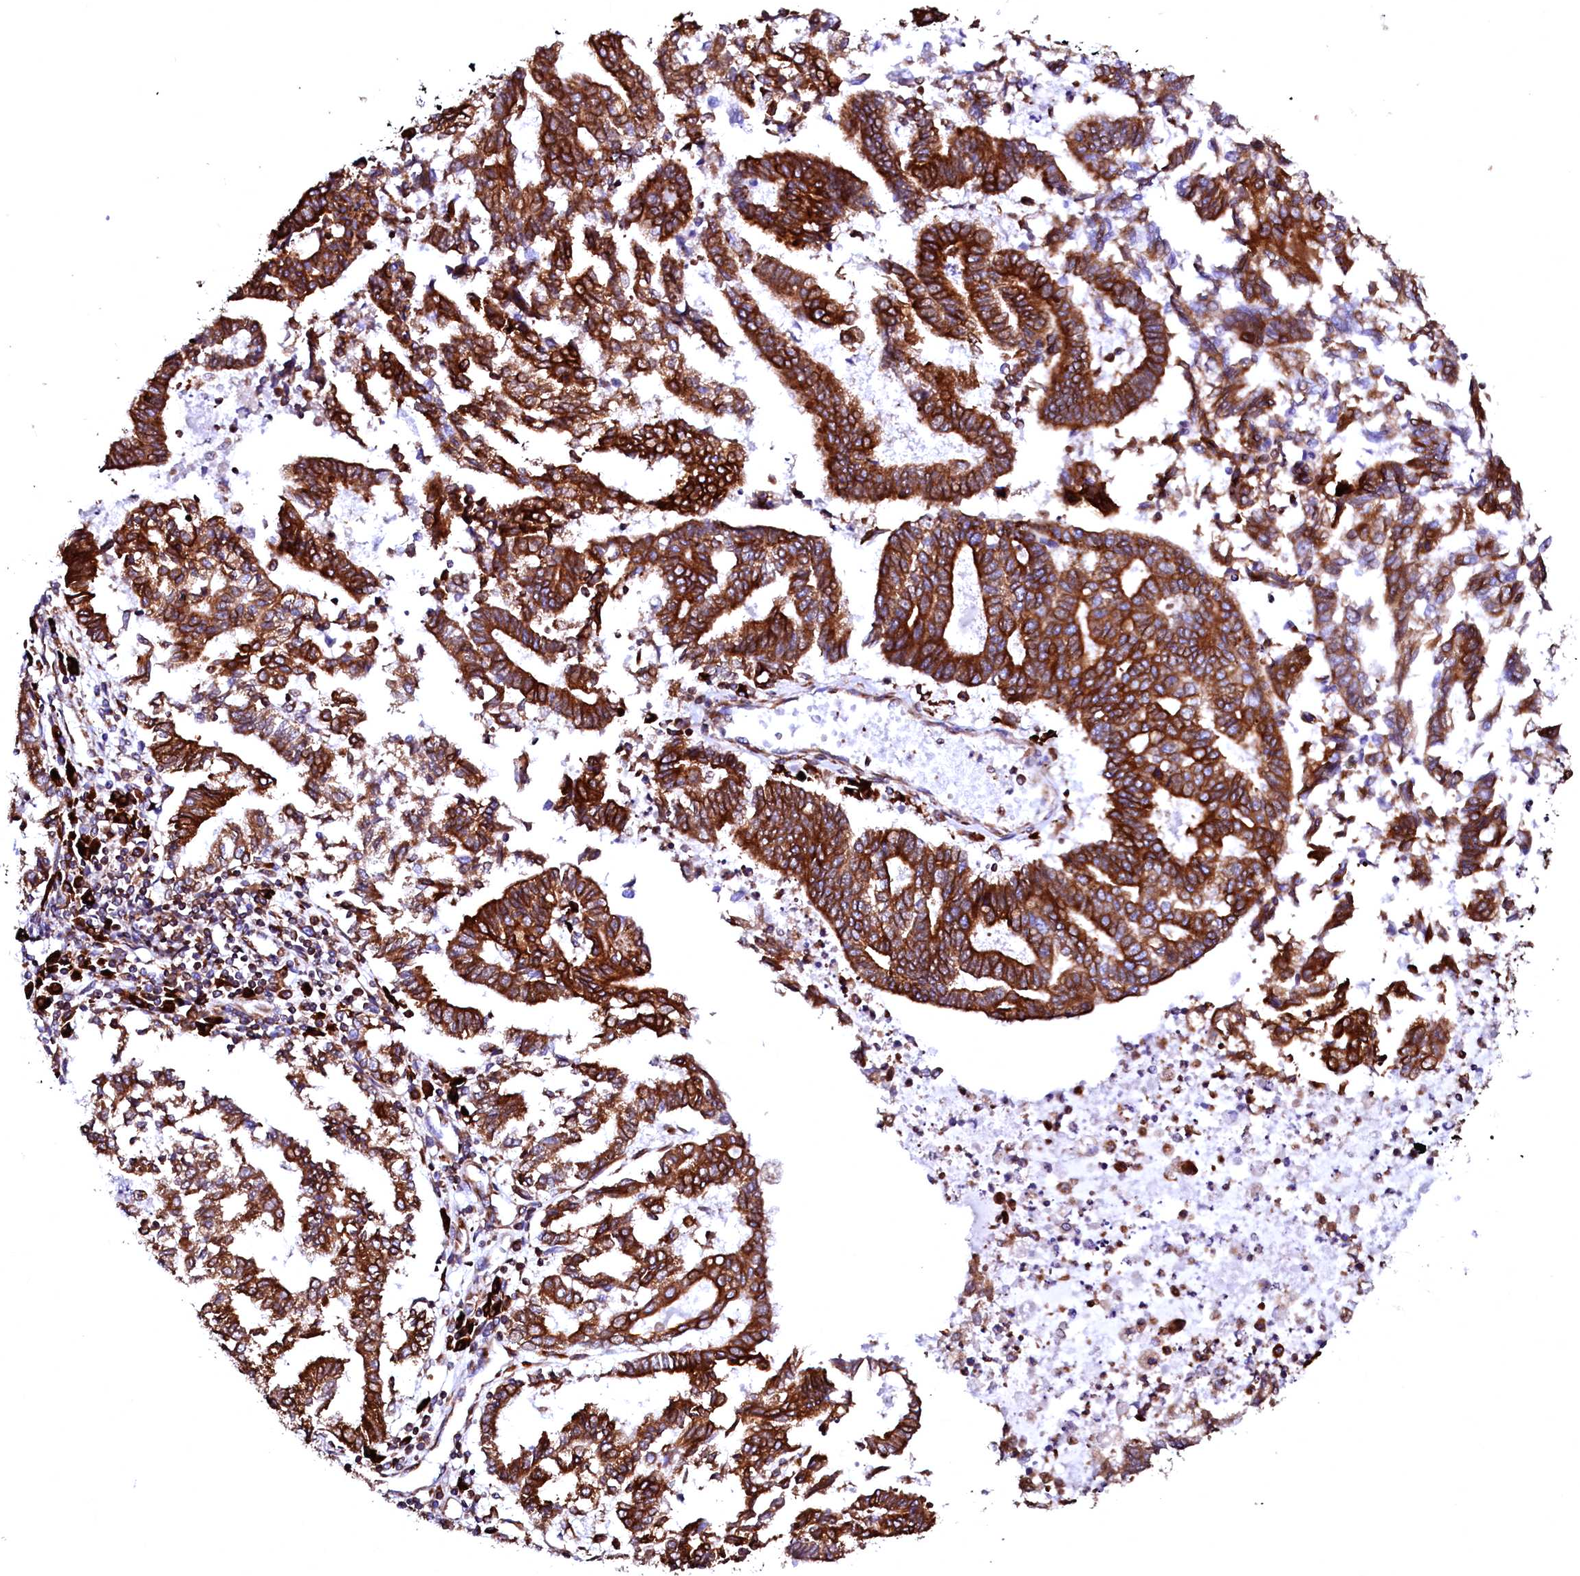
{"staining": {"intensity": "strong", "quantity": ">75%", "location": "cytoplasmic/membranous"}, "tissue": "endometrial cancer", "cell_type": "Tumor cells", "image_type": "cancer", "snomed": [{"axis": "morphology", "description": "Adenocarcinoma, NOS"}, {"axis": "topography", "description": "Endometrium"}], "caption": "Strong cytoplasmic/membranous positivity is identified in about >75% of tumor cells in endometrial cancer (adenocarcinoma).", "gene": "DERL1", "patient": {"sex": "female", "age": 79}}